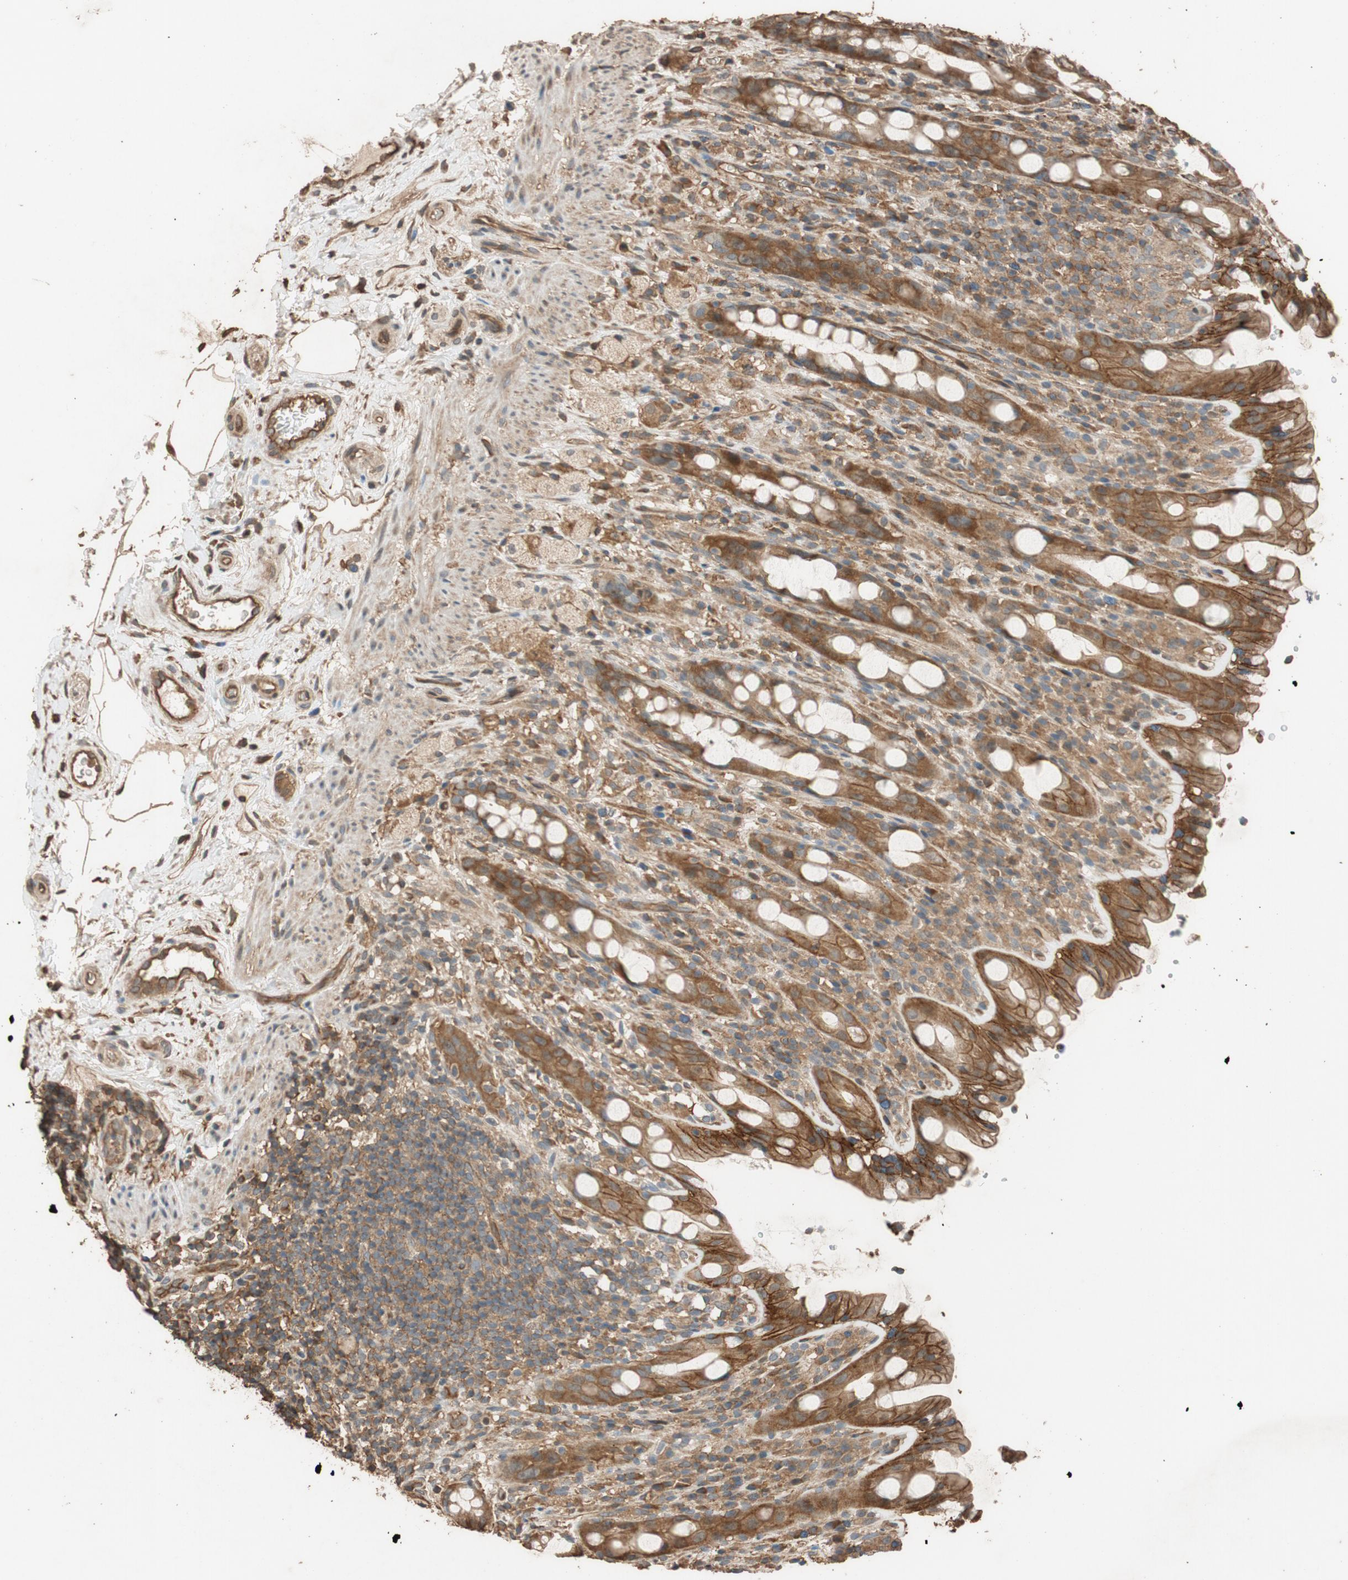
{"staining": {"intensity": "moderate", "quantity": ">75%", "location": "cytoplasmic/membranous"}, "tissue": "rectum", "cell_type": "Glandular cells", "image_type": "normal", "snomed": [{"axis": "morphology", "description": "Normal tissue, NOS"}, {"axis": "topography", "description": "Rectum"}], "caption": "Rectum stained with DAB (3,3'-diaminobenzidine) immunohistochemistry (IHC) exhibits medium levels of moderate cytoplasmic/membranous staining in about >75% of glandular cells. (brown staining indicates protein expression, while blue staining denotes nuclei).", "gene": "MST1R", "patient": {"sex": "male", "age": 44}}